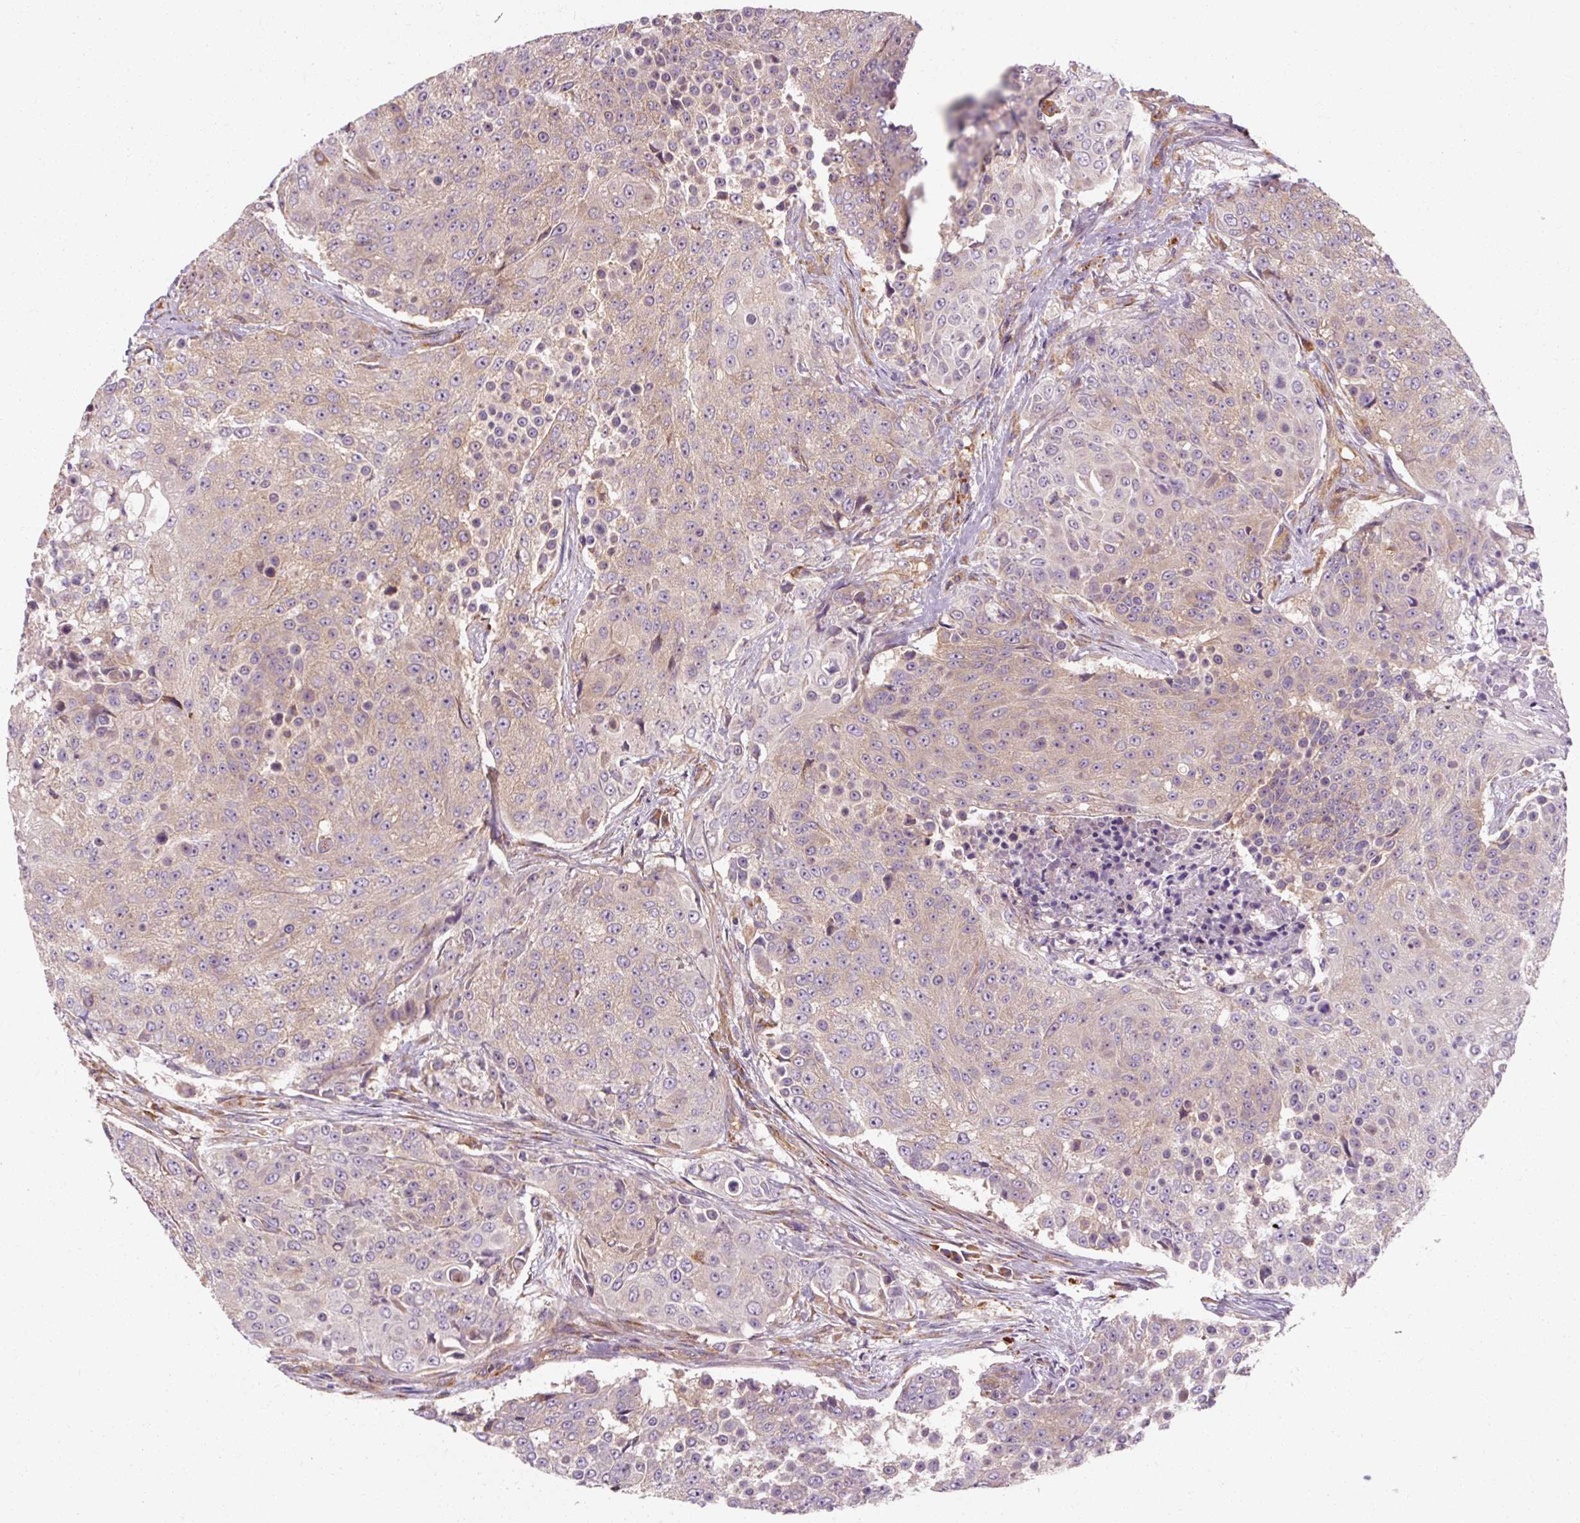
{"staining": {"intensity": "weak", "quantity": "<25%", "location": "cytoplasmic/membranous"}, "tissue": "urothelial cancer", "cell_type": "Tumor cells", "image_type": "cancer", "snomed": [{"axis": "morphology", "description": "Urothelial carcinoma, High grade"}, {"axis": "topography", "description": "Urinary bladder"}], "caption": "Tumor cells show no significant expression in urothelial carcinoma (high-grade). (Stains: DAB immunohistochemistry (IHC) with hematoxylin counter stain, Microscopy: brightfield microscopy at high magnification).", "gene": "TBC1D4", "patient": {"sex": "female", "age": 63}}